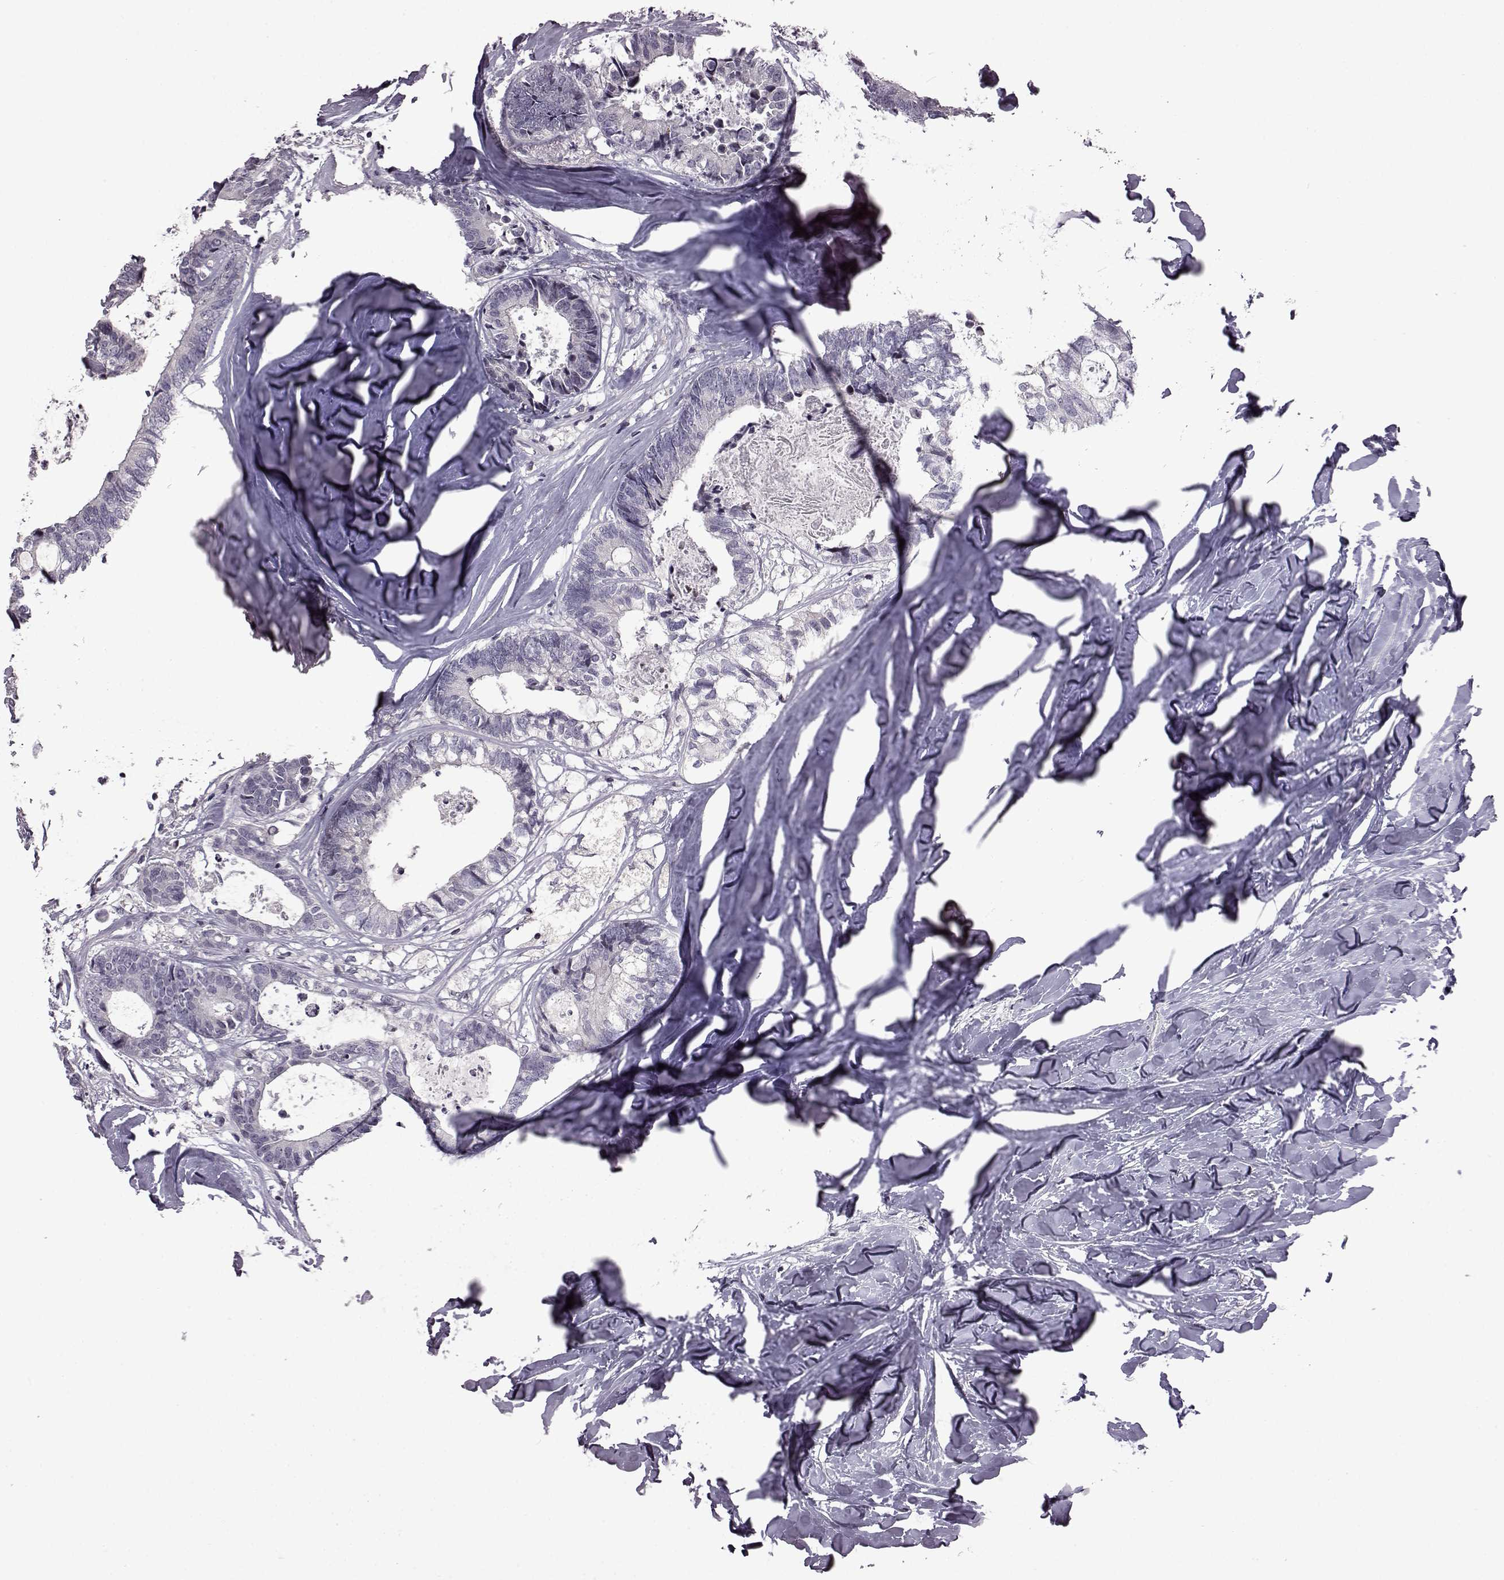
{"staining": {"intensity": "negative", "quantity": "none", "location": "none"}, "tissue": "colorectal cancer", "cell_type": "Tumor cells", "image_type": "cancer", "snomed": [{"axis": "morphology", "description": "Adenocarcinoma, NOS"}, {"axis": "topography", "description": "Colon"}, {"axis": "topography", "description": "Rectum"}], "caption": "A histopathology image of human colorectal cancer is negative for staining in tumor cells.", "gene": "GAL", "patient": {"sex": "male", "age": 57}}